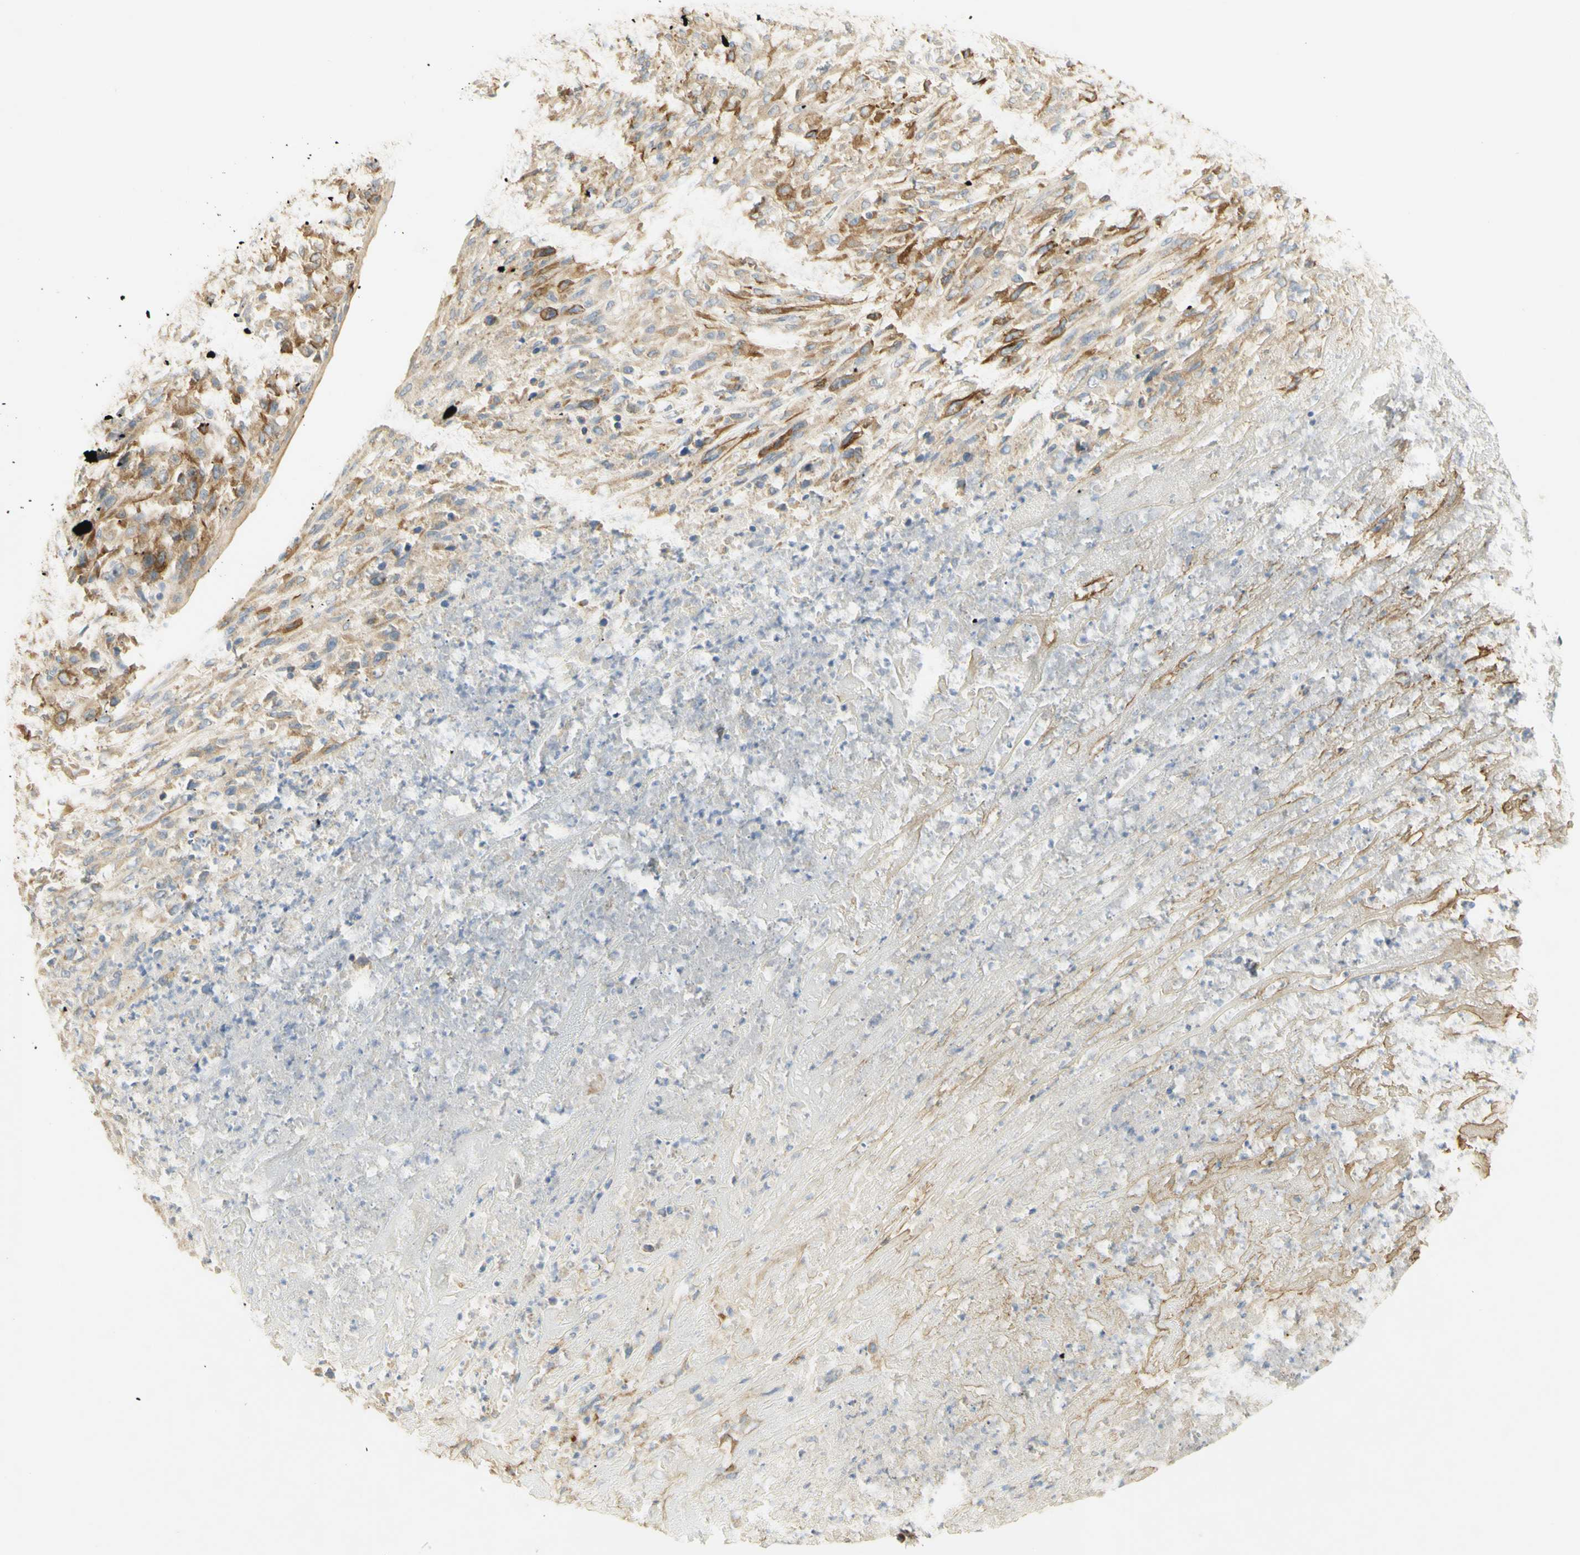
{"staining": {"intensity": "strong", "quantity": "25%-75%", "location": "cytoplasmic/membranous"}, "tissue": "urothelial cancer", "cell_type": "Tumor cells", "image_type": "cancer", "snomed": [{"axis": "morphology", "description": "Urothelial carcinoma, High grade"}, {"axis": "topography", "description": "Urinary bladder"}], "caption": "There is high levels of strong cytoplasmic/membranous positivity in tumor cells of urothelial cancer, as demonstrated by immunohistochemical staining (brown color).", "gene": "KIF11", "patient": {"sex": "male", "age": 66}}